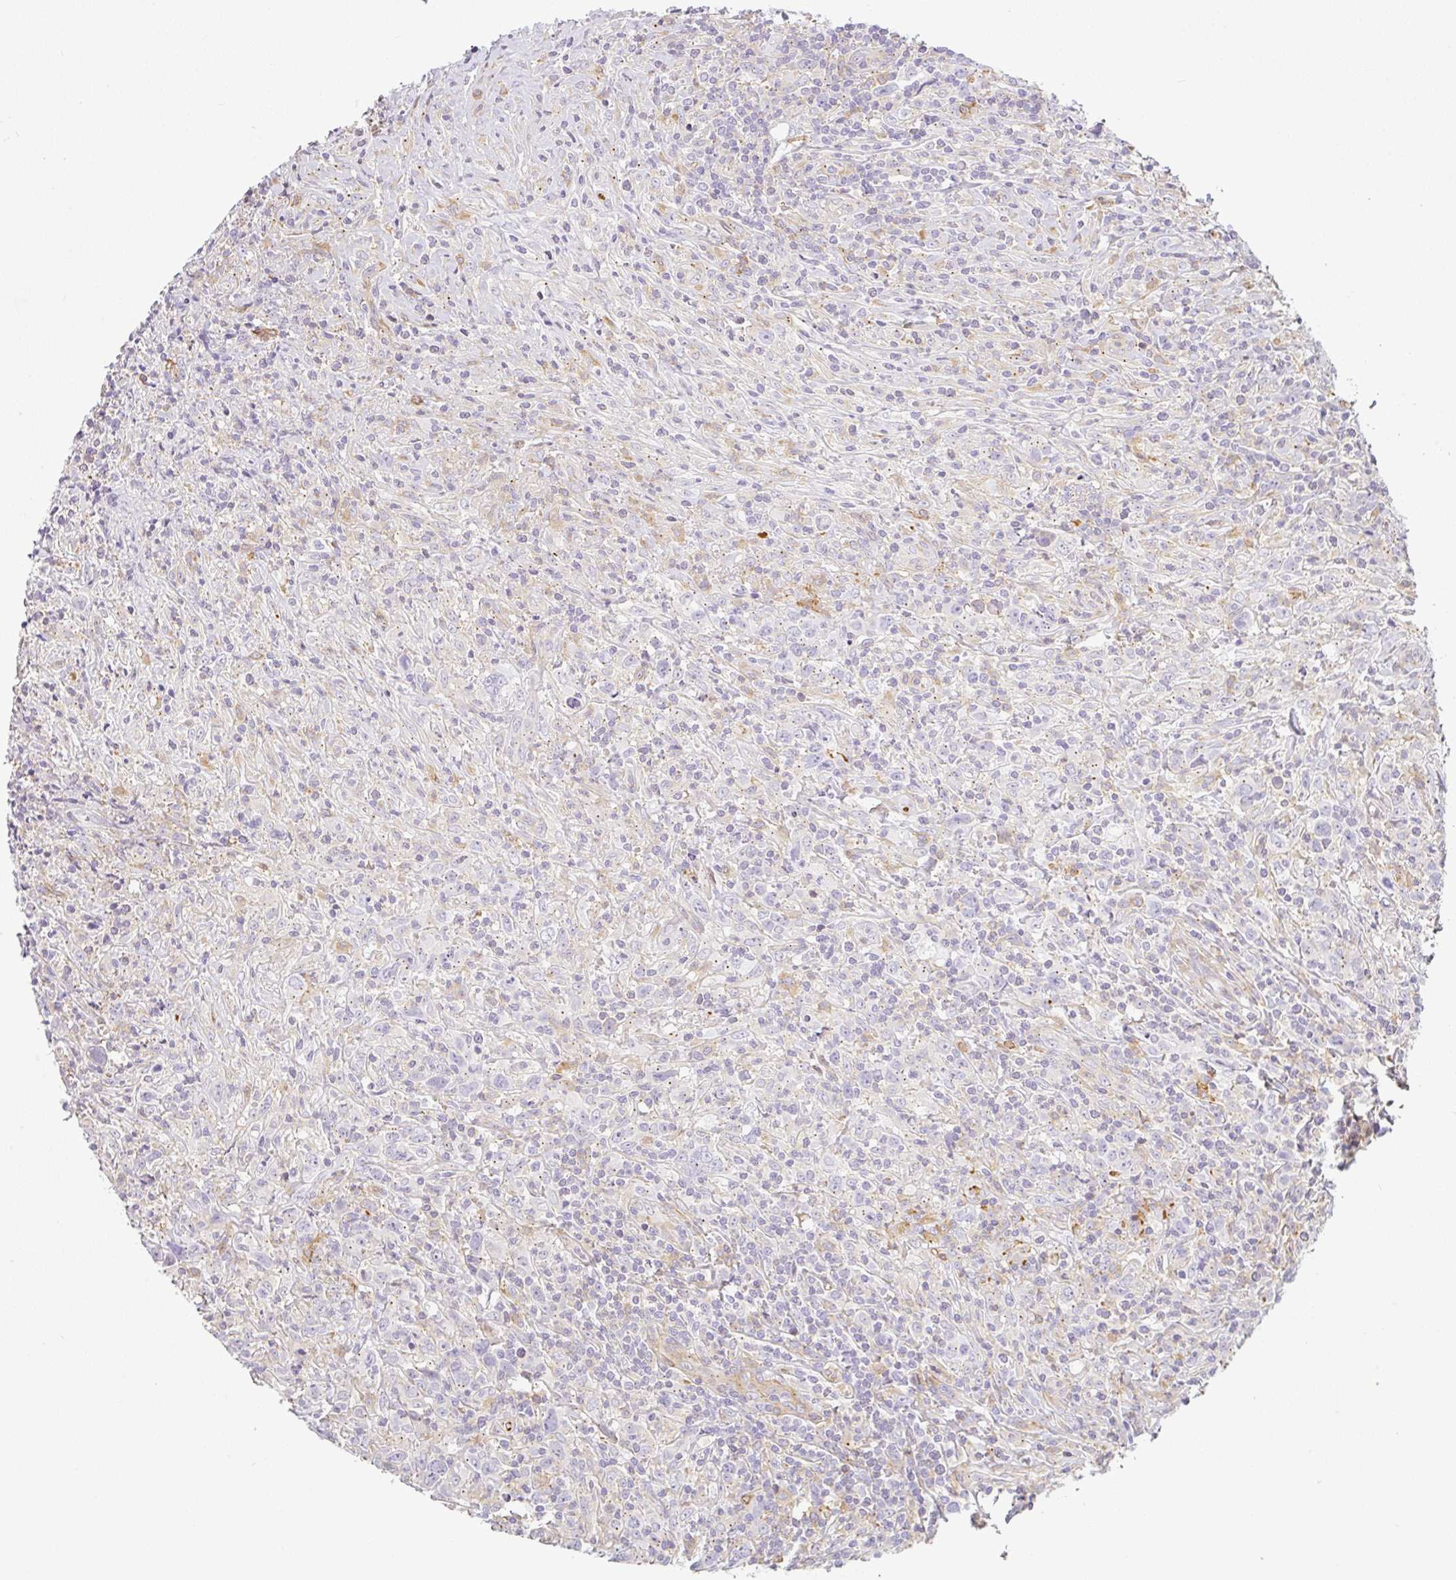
{"staining": {"intensity": "negative", "quantity": "none", "location": "none"}, "tissue": "lymphoma", "cell_type": "Tumor cells", "image_type": "cancer", "snomed": [{"axis": "morphology", "description": "Hodgkin's disease, NOS"}, {"axis": "topography", "description": "Lymph node"}], "caption": "IHC histopathology image of neoplastic tissue: human lymphoma stained with DAB (3,3'-diaminobenzidine) displays no significant protein expression in tumor cells.", "gene": "SULF1", "patient": {"sex": "female", "age": 18}}